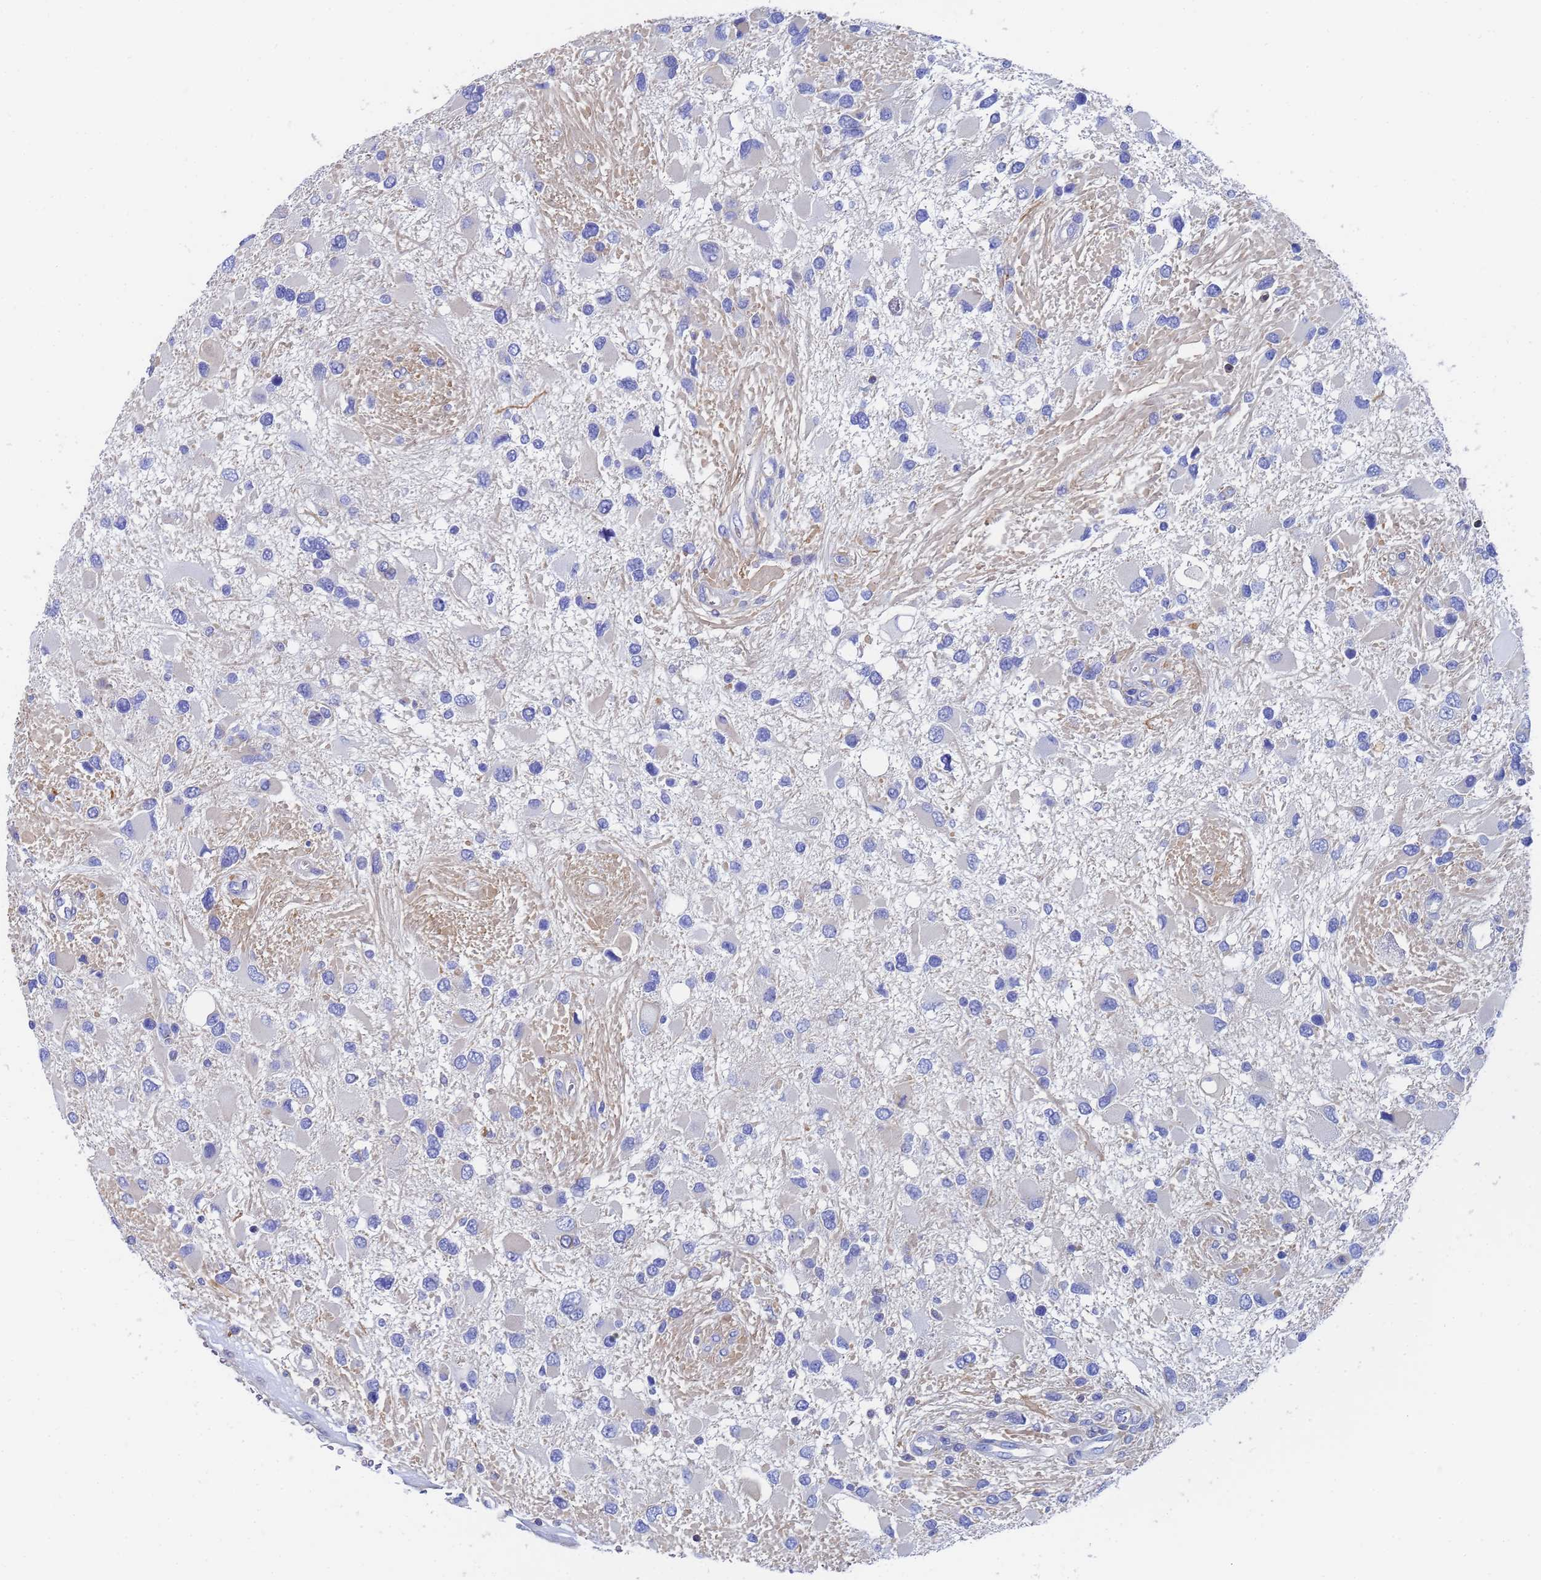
{"staining": {"intensity": "negative", "quantity": "none", "location": "none"}, "tissue": "glioma", "cell_type": "Tumor cells", "image_type": "cancer", "snomed": [{"axis": "morphology", "description": "Glioma, malignant, High grade"}, {"axis": "topography", "description": "Brain"}], "caption": "Protein analysis of glioma reveals no significant expression in tumor cells.", "gene": "GCHFR", "patient": {"sex": "male", "age": 53}}